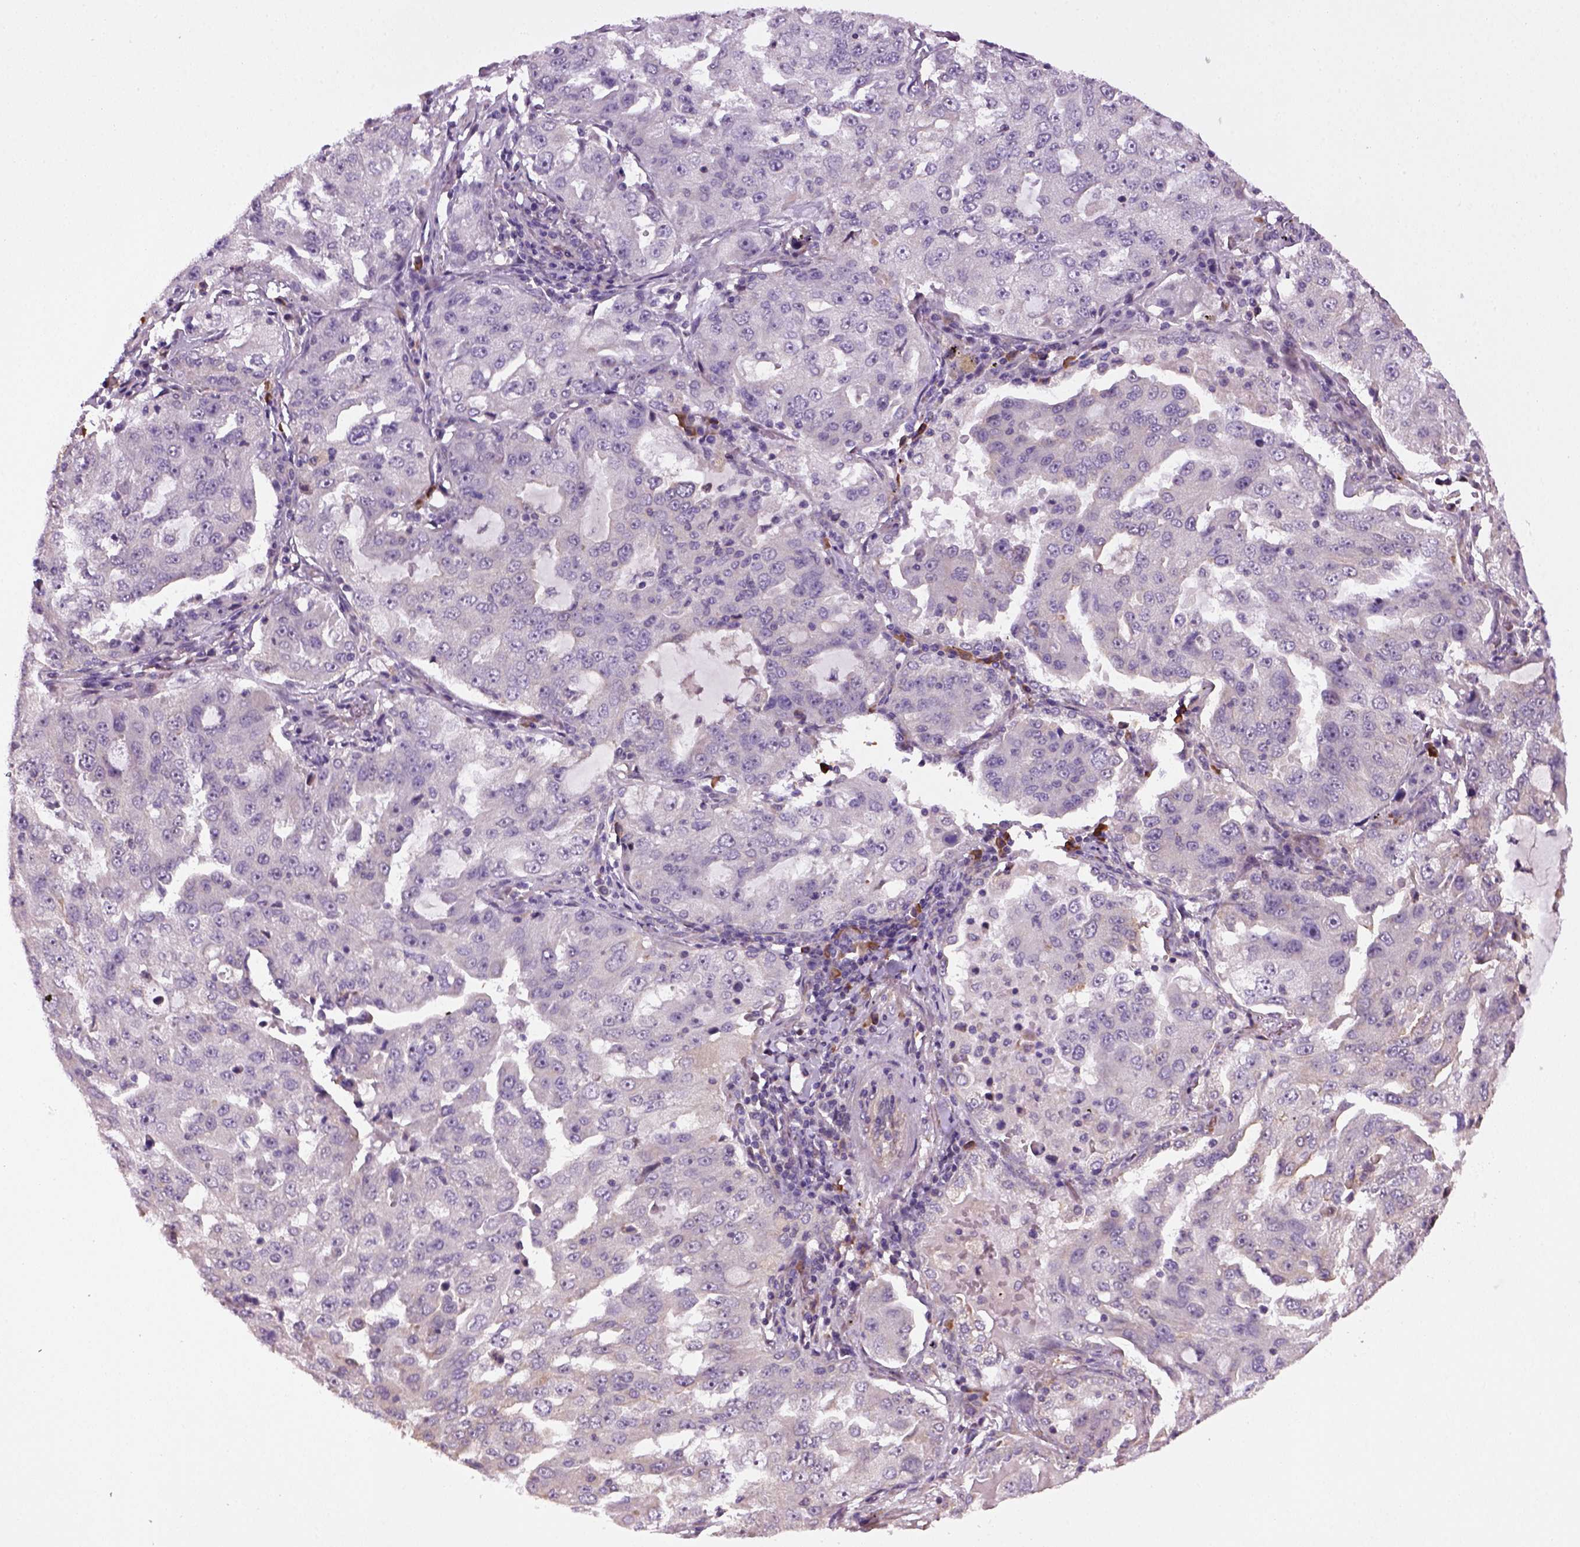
{"staining": {"intensity": "negative", "quantity": "none", "location": "none"}, "tissue": "lung cancer", "cell_type": "Tumor cells", "image_type": "cancer", "snomed": [{"axis": "morphology", "description": "Adenocarcinoma, NOS"}, {"axis": "topography", "description": "Lung"}], "caption": "The photomicrograph reveals no staining of tumor cells in adenocarcinoma (lung).", "gene": "TPRG1", "patient": {"sex": "female", "age": 61}}